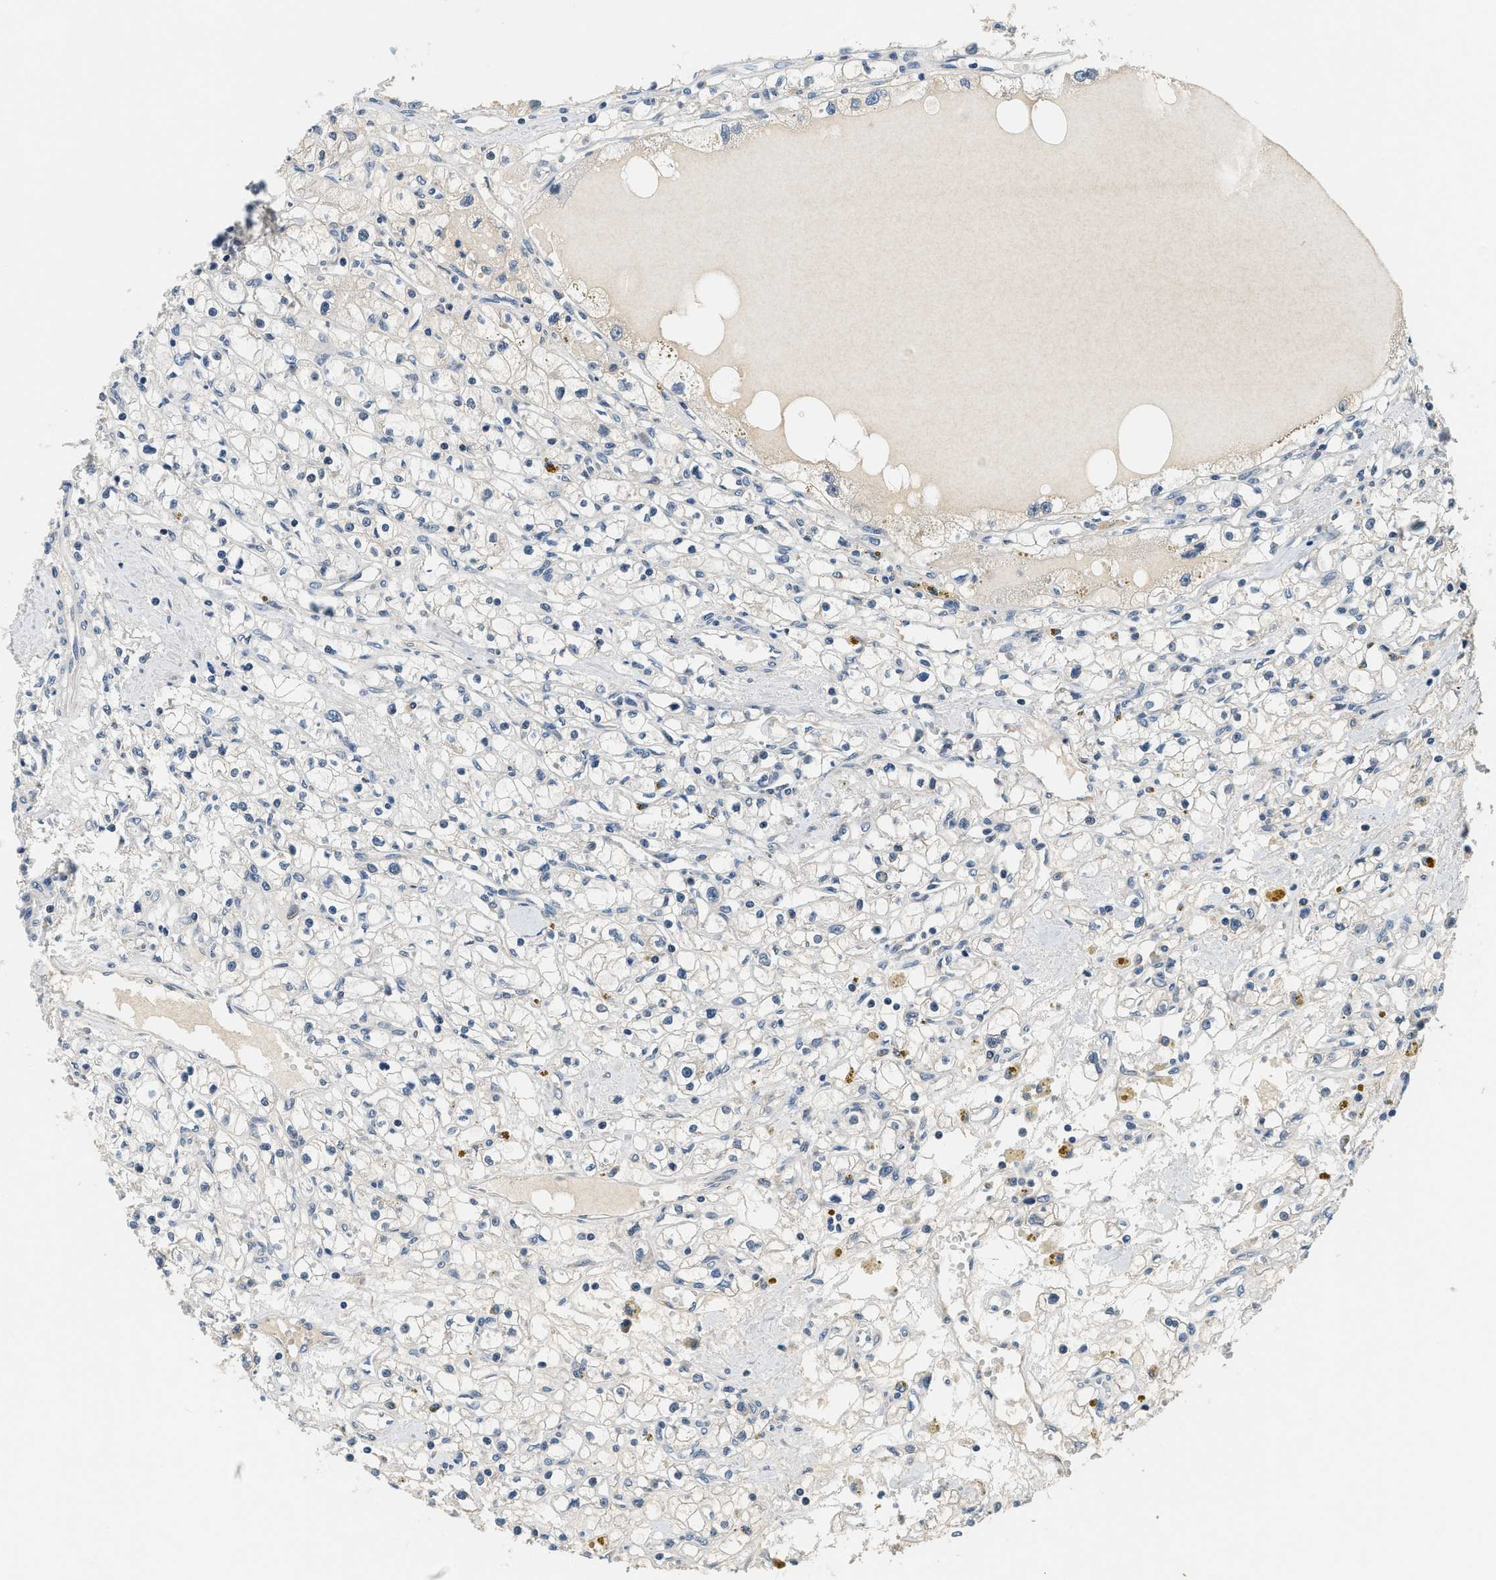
{"staining": {"intensity": "negative", "quantity": "none", "location": "none"}, "tissue": "renal cancer", "cell_type": "Tumor cells", "image_type": "cancer", "snomed": [{"axis": "morphology", "description": "Adenocarcinoma, NOS"}, {"axis": "topography", "description": "Kidney"}], "caption": "Protein analysis of adenocarcinoma (renal) demonstrates no significant expression in tumor cells.", "gene": "YAE1", "patient": {"sex": "male", "age": 56}}